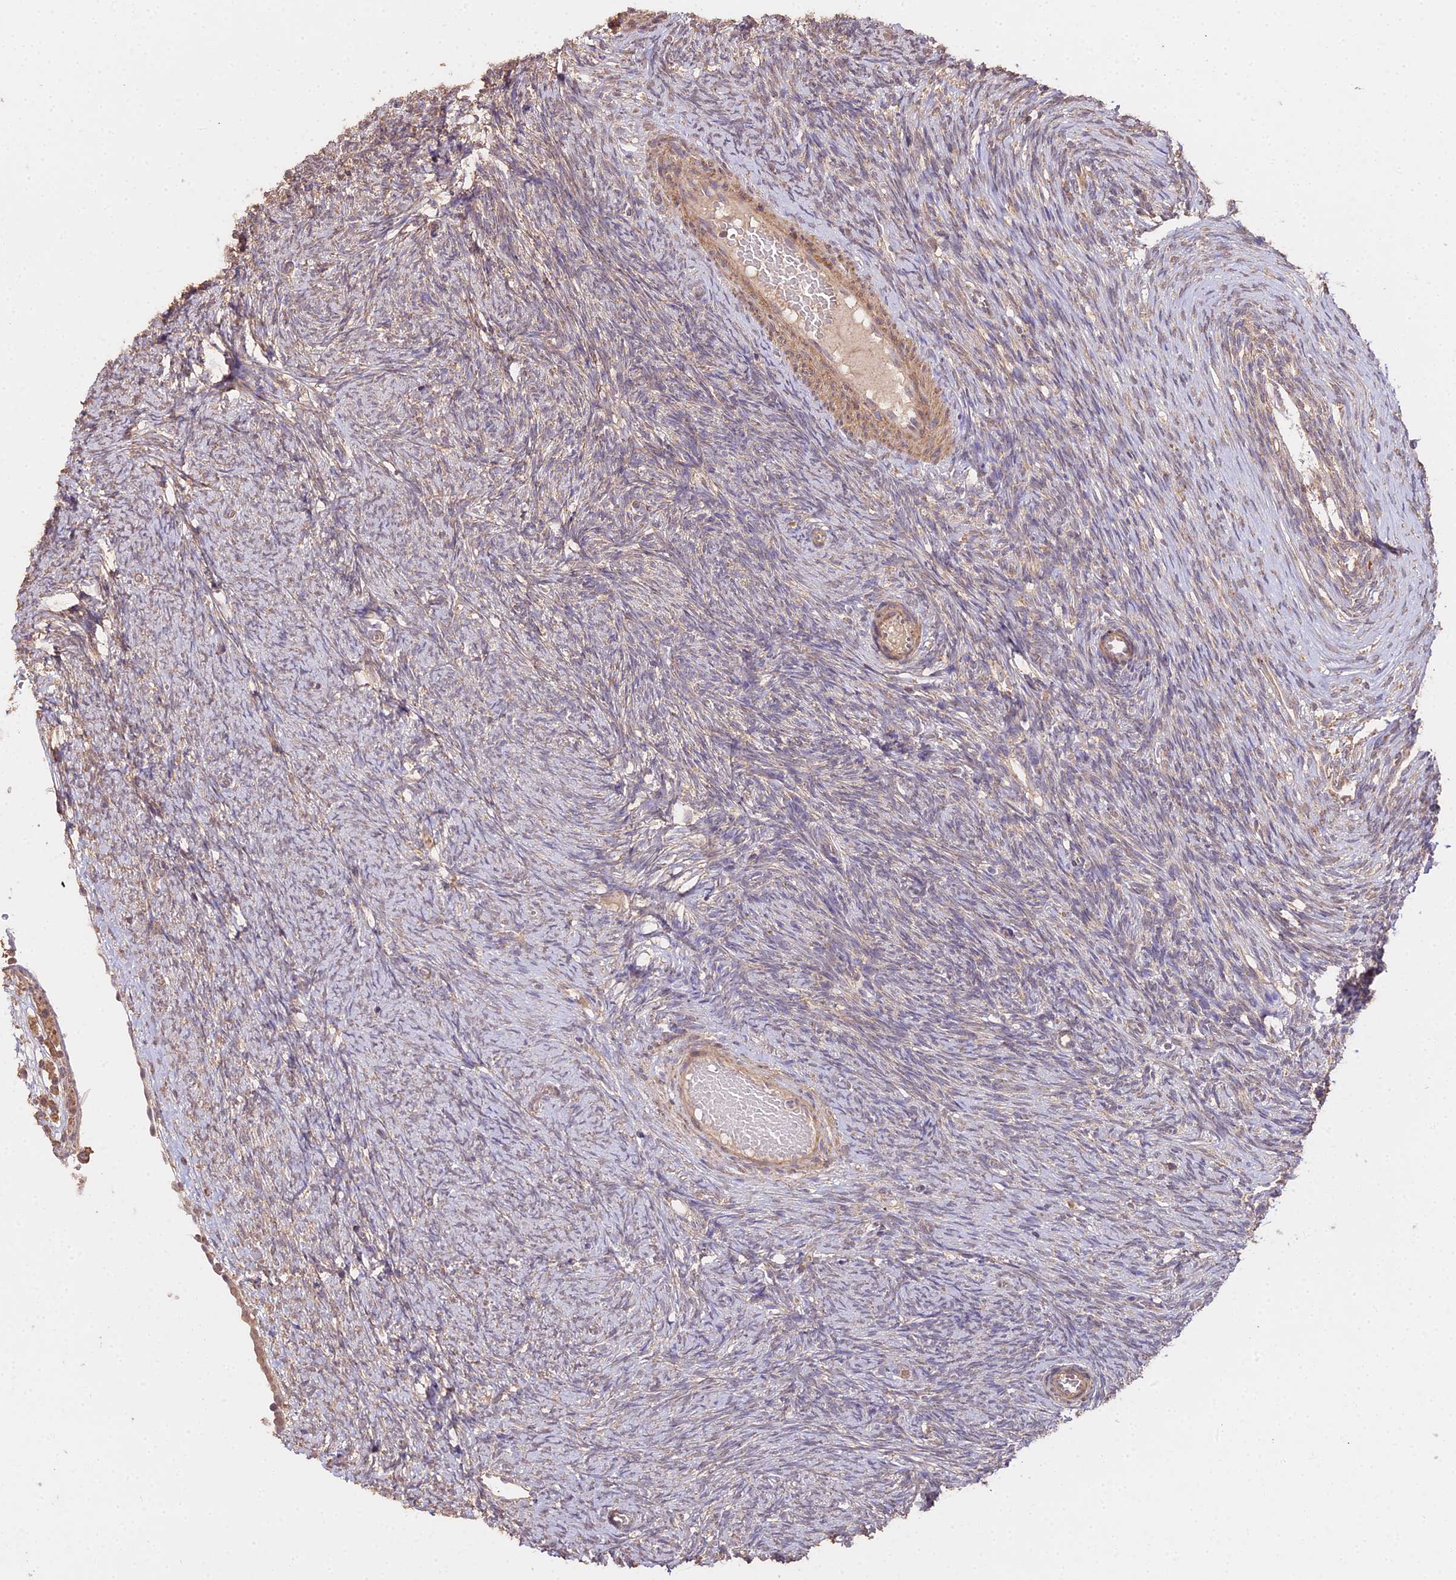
{"staining": {"intensity": "weak", "quantity": "25%-75%", "location": "cytoplasmic/membranous"}, "tissue": "ovary", "cell_type": "Ovarian stroma cells", "image_type": "normal", "snomed": [{"axis": "morphology", "description": "Normal tissue, NOS"}, {"axis": "topography", "description": "Ovary"}], "caption": "Ovary stained for a protein (brown) demonstrates weak cytoplasmic/membranous positive expression in about 25%-75% of ovarian stroma cells.", "gene": "METTL13", "patient": {"sex": "female", "age": 44}}